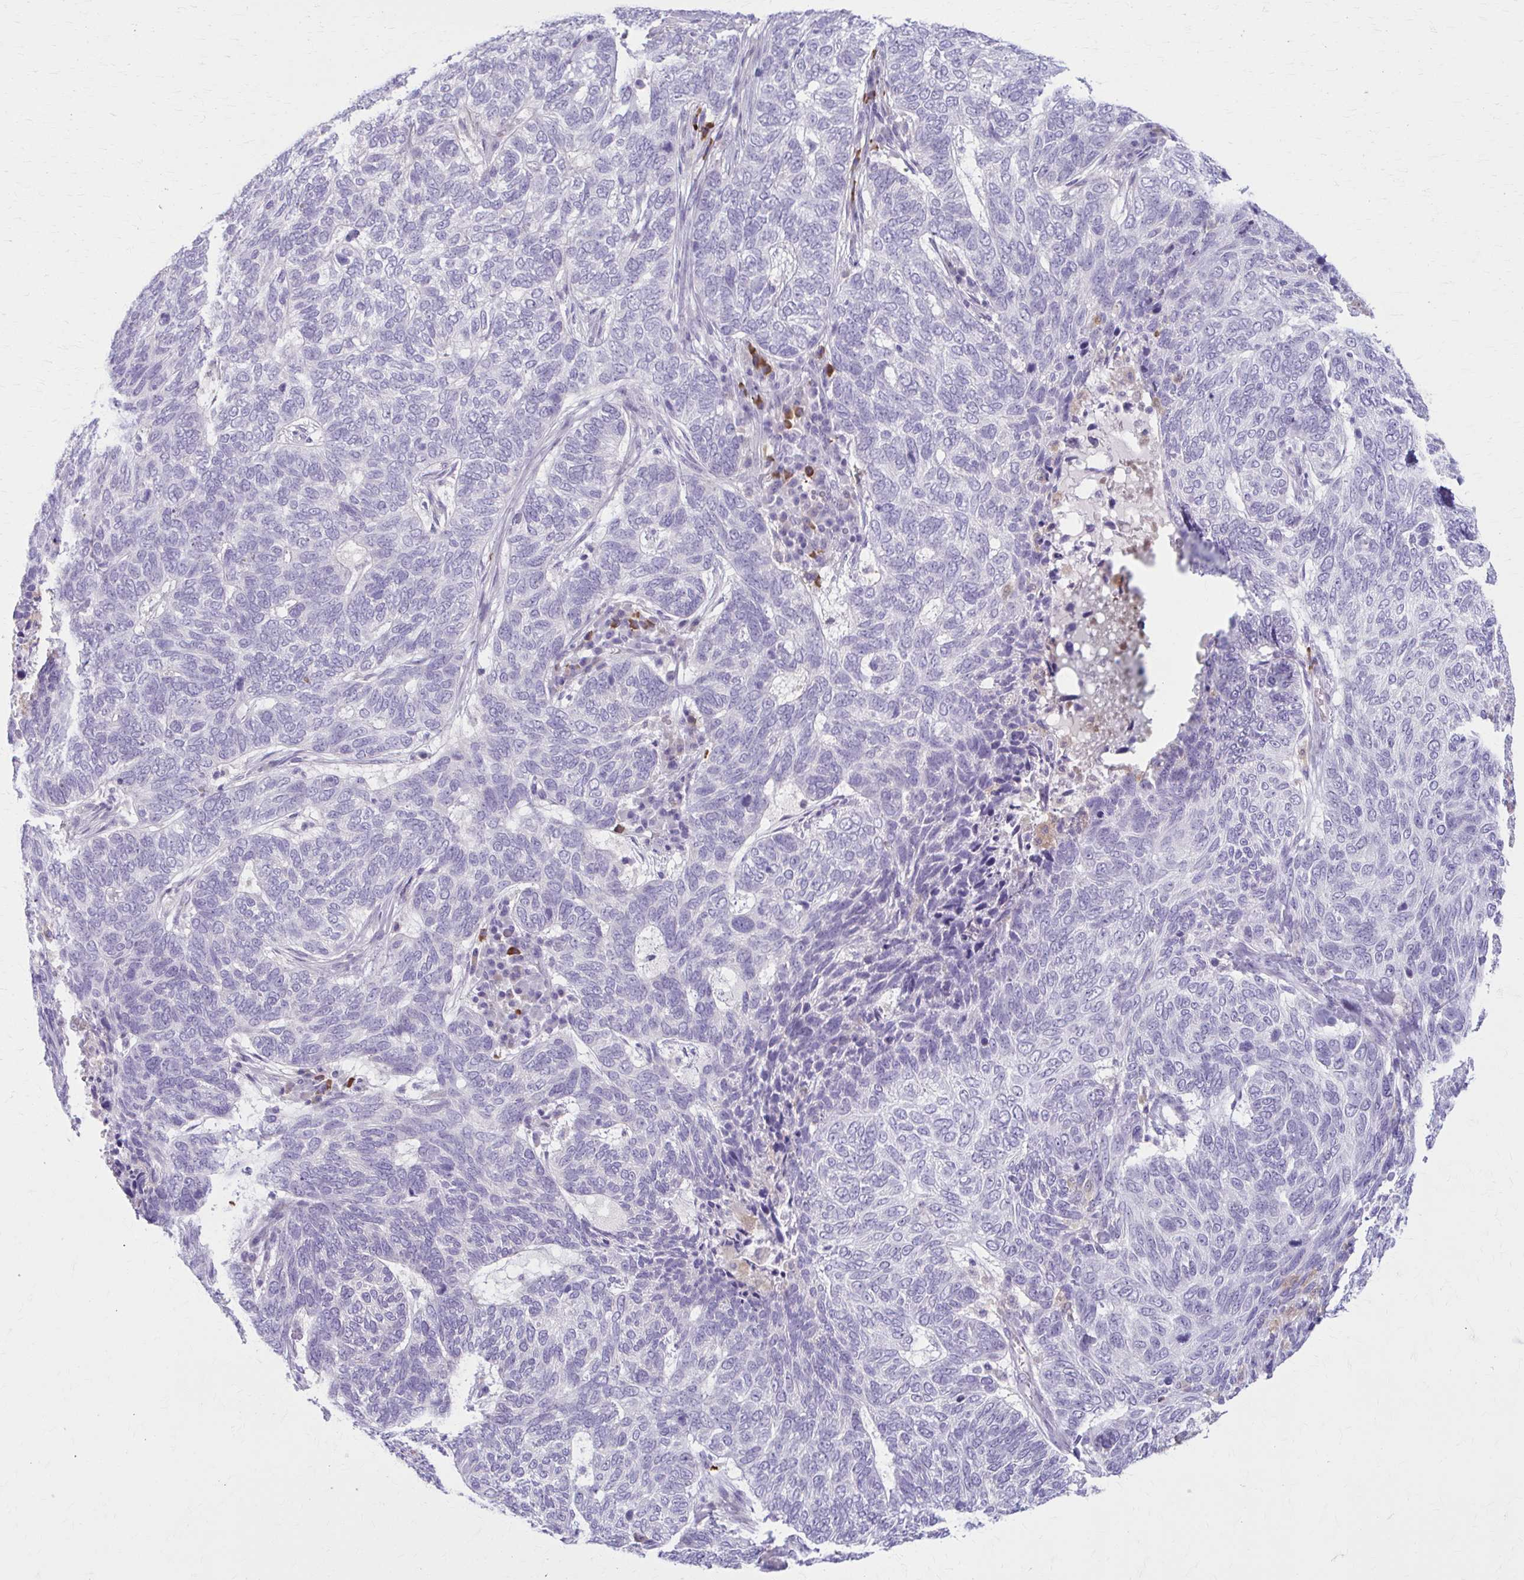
{"staining": {"intensity": "negative", "quantity": "none", "location": "none"}, "tissue": "skin cancer", "cell_type": "Tumor cells", "image_type": "cancer", "snomed": [{"axis": "morphology", "description": "Basal cell carcinoma"}, {"axis": "topography", "description": "Skin"}], "caption": "Micrograph shows no significant protein staining in tumor cells of skin cancer (basal cell carcinoma).", "gene": "LDLRAP1", "patient": {"sex": "female", "age": 65}}